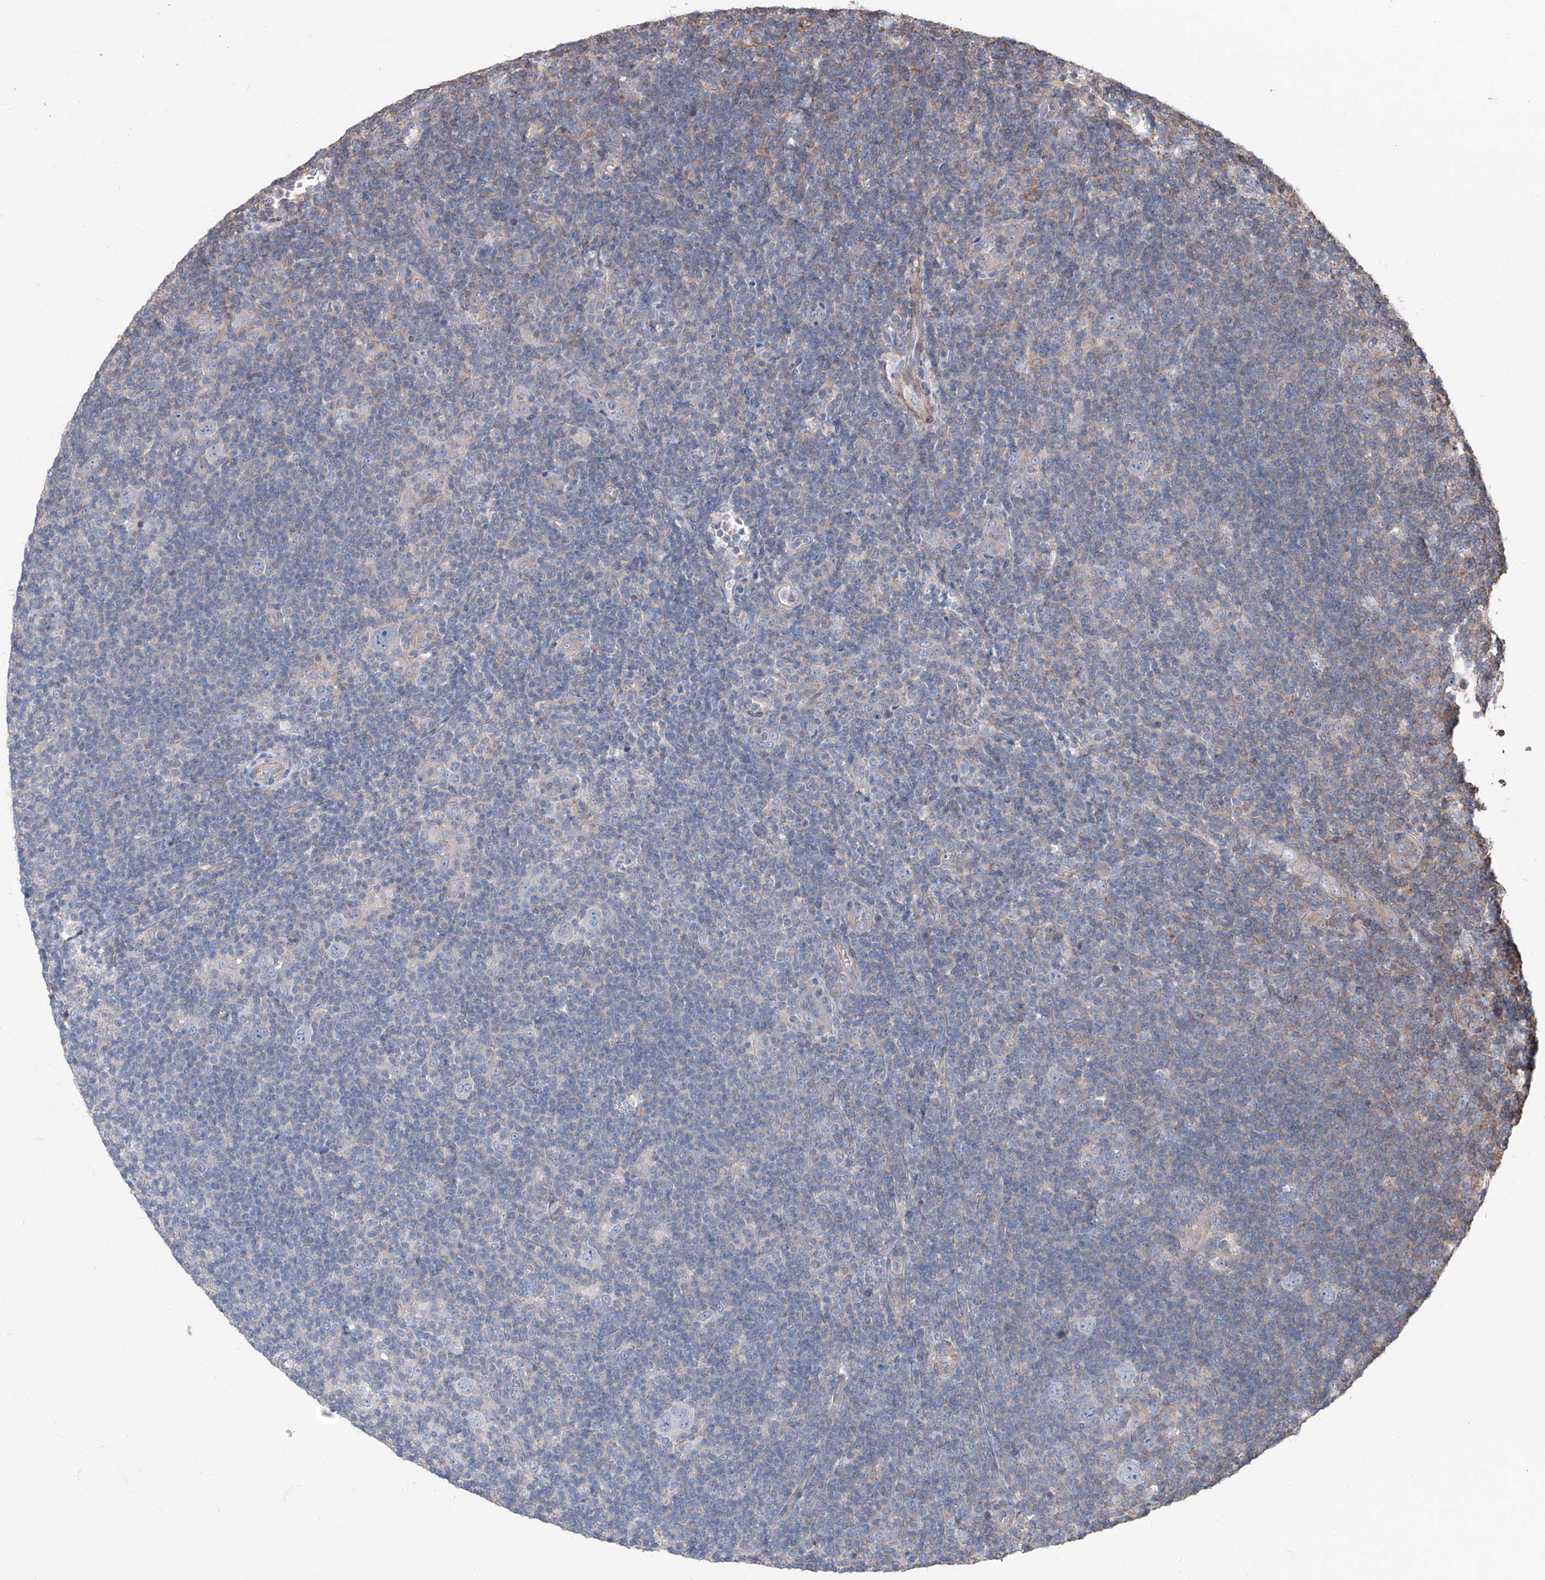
{"staining": {"intensity": "negative", "quantity": "none", "location": "none"}, "tissue": "lymphoma", "cell_type": "Tumor cells", "image_type": "cancer", "snomed": [{"axis": "morphology", "description": "Hodgkin's disease, NOS"}, {"axis": "topography", "description": "Lymph node"}], "caption": "Hodgkin's disease was stained to show a protein in brown. There is no significant expression in tumor cells.", "gene": "PIEZO2", "patient": {"sex": "female", "age": 57}}